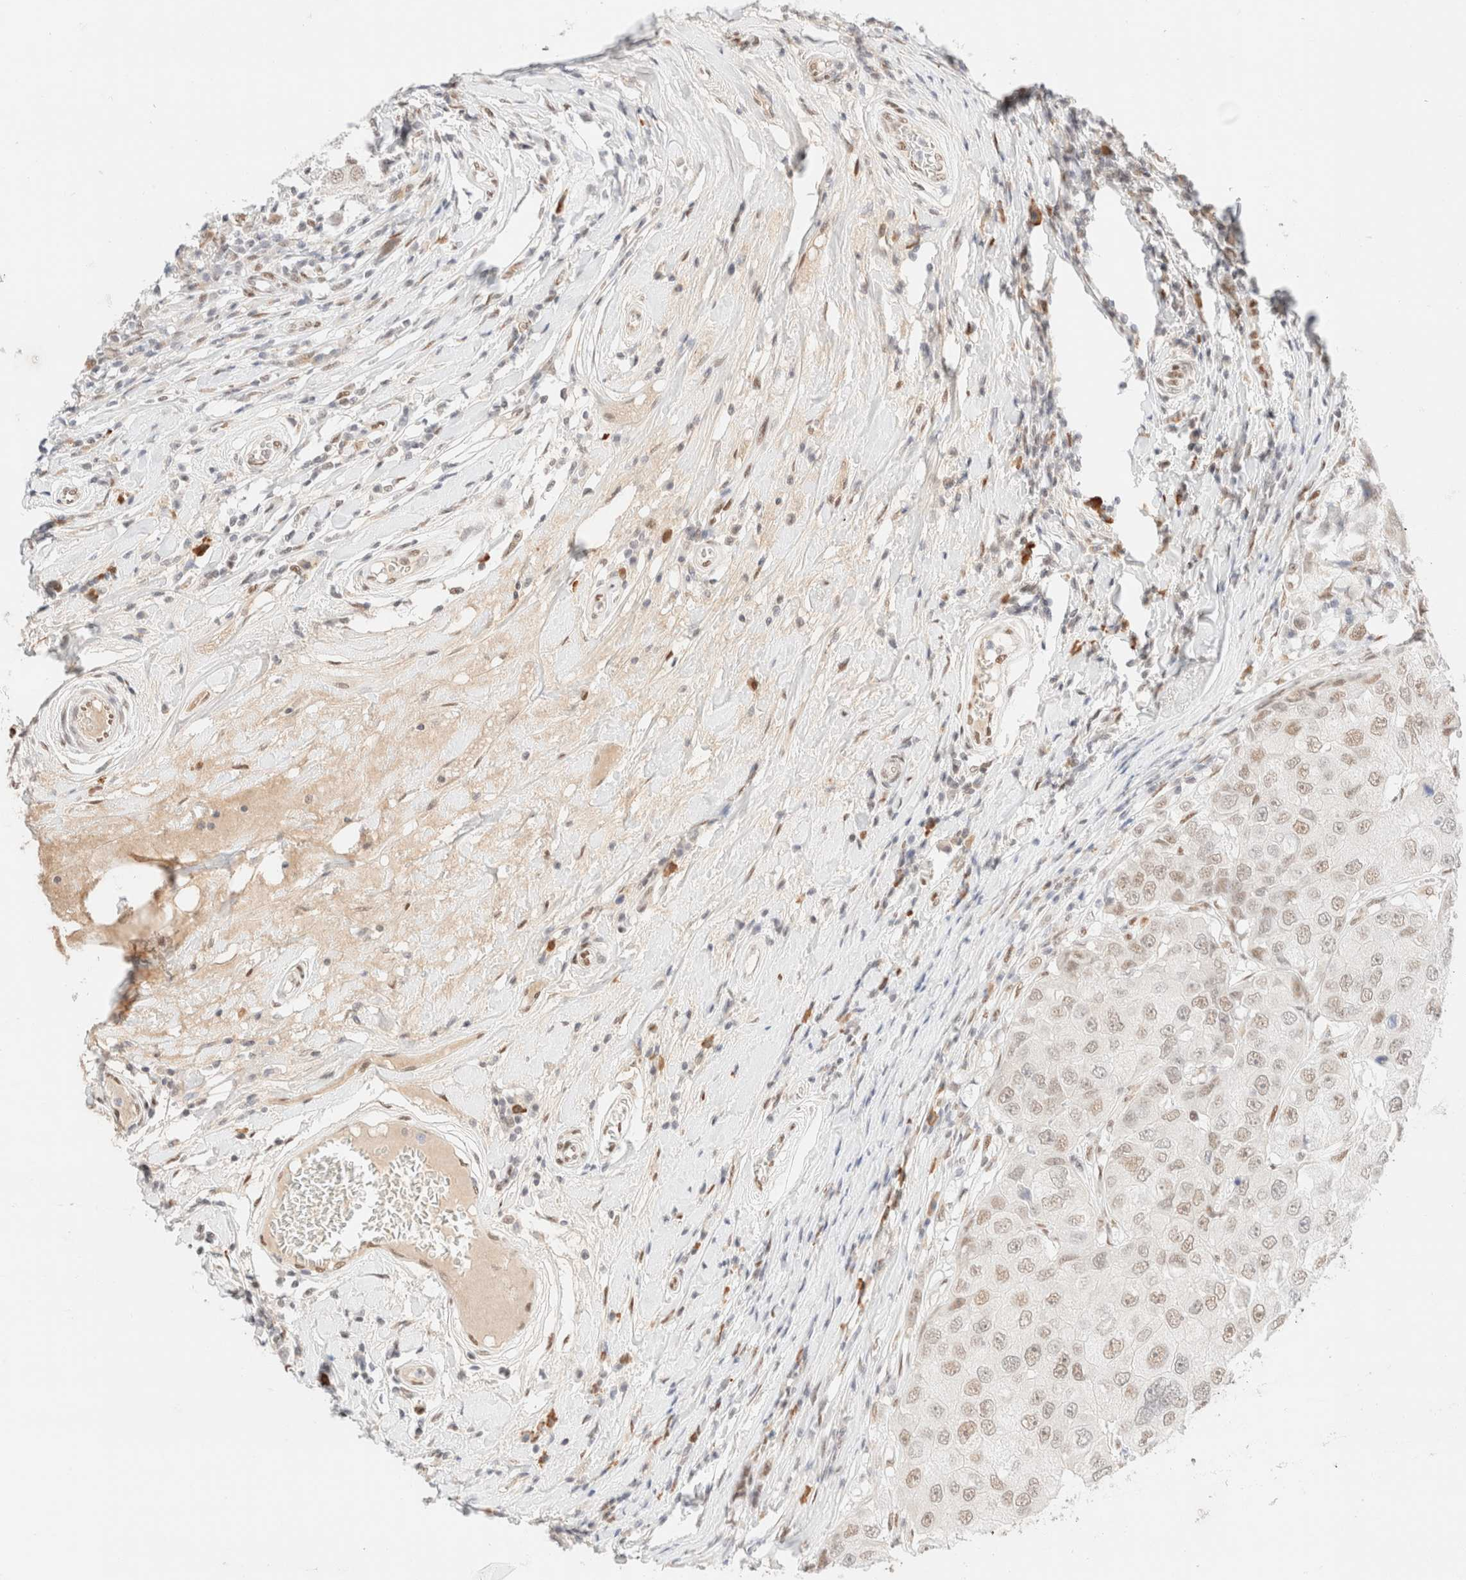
{"staining": {"intensity": "moderate", "quantity": "25%-75%", "location": "nuclear"}, "tissue": "breast cancer", "cell_type": "Tumor cells", "image_type": "cancer", "snomed": [{"axis": "morphology", "description": "Duct carcinoma"}, {"axis": "topography", "description": "Breast"}], "caption": "Immunohistochemistry (DAB (3,3'-diaminobenzidine)) staining of infiltrating ductal carcinoma (breast) shows moderate nuclear protein staining in approximately 25%-75% of tumor cells.", "gene": "CIC", "patient": {"sex": "female", "age": 27}}